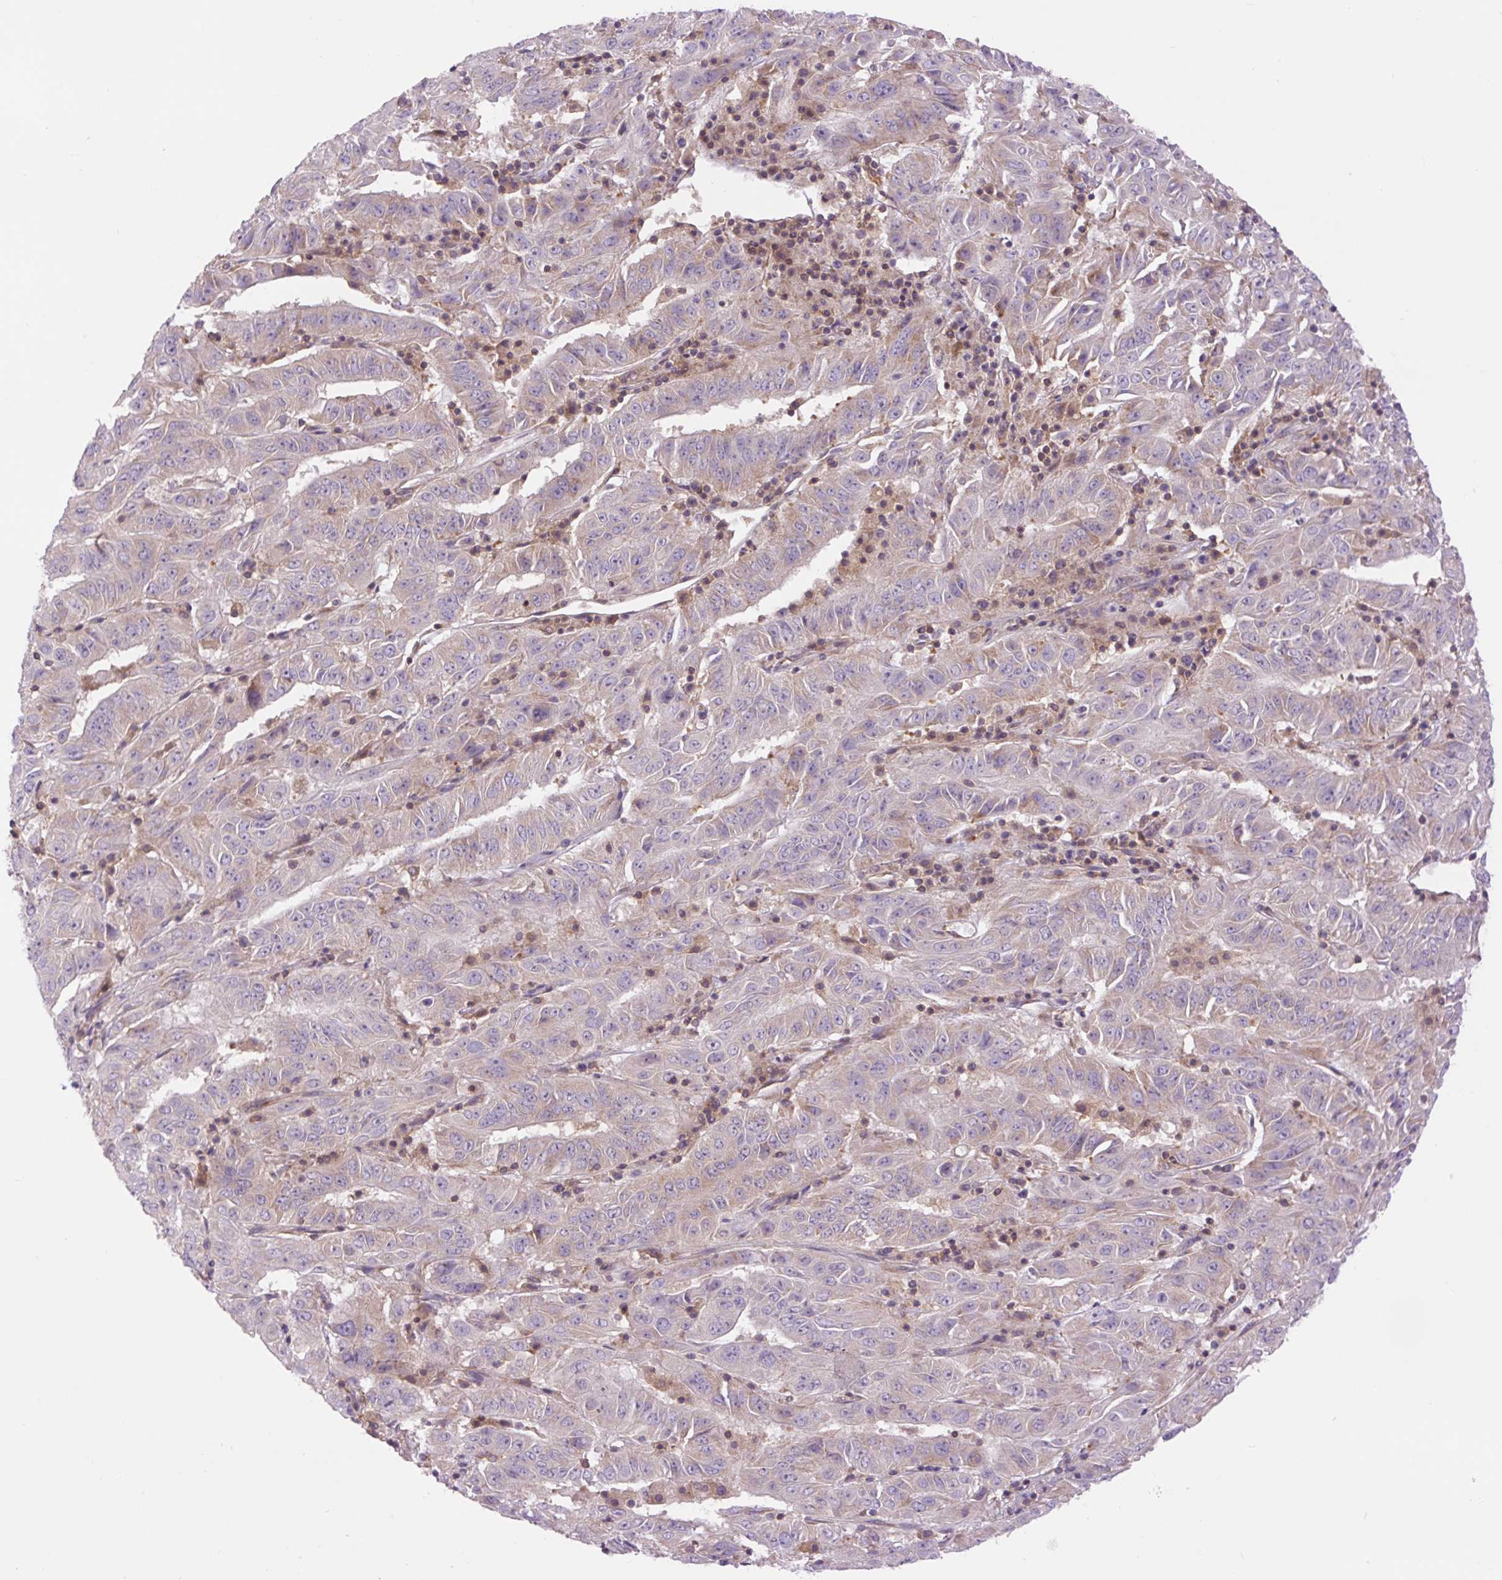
{"staining": {"intensity": "weak", "quantity": "25%-75%", "location": "cytoplasmic/membranous"}, "tissue": "pancreatic cancer", "cell_type": "Tumor cells", "image_type": "cancer", "snomed": [{"axis": "morphology", "description": "Adenocarcinoma, NOS"}, {"axis": "topography", "description": "Pancreas"}], "caption": "Adenocarcinoma (pancreatic) stained for a protein (brown) demonstrates weak cytoplasmic/membranous positive expression in about 25%-75% of tumor cells.", "gene": "MINK1", "patient": {"sex": "male", "age": 63}}